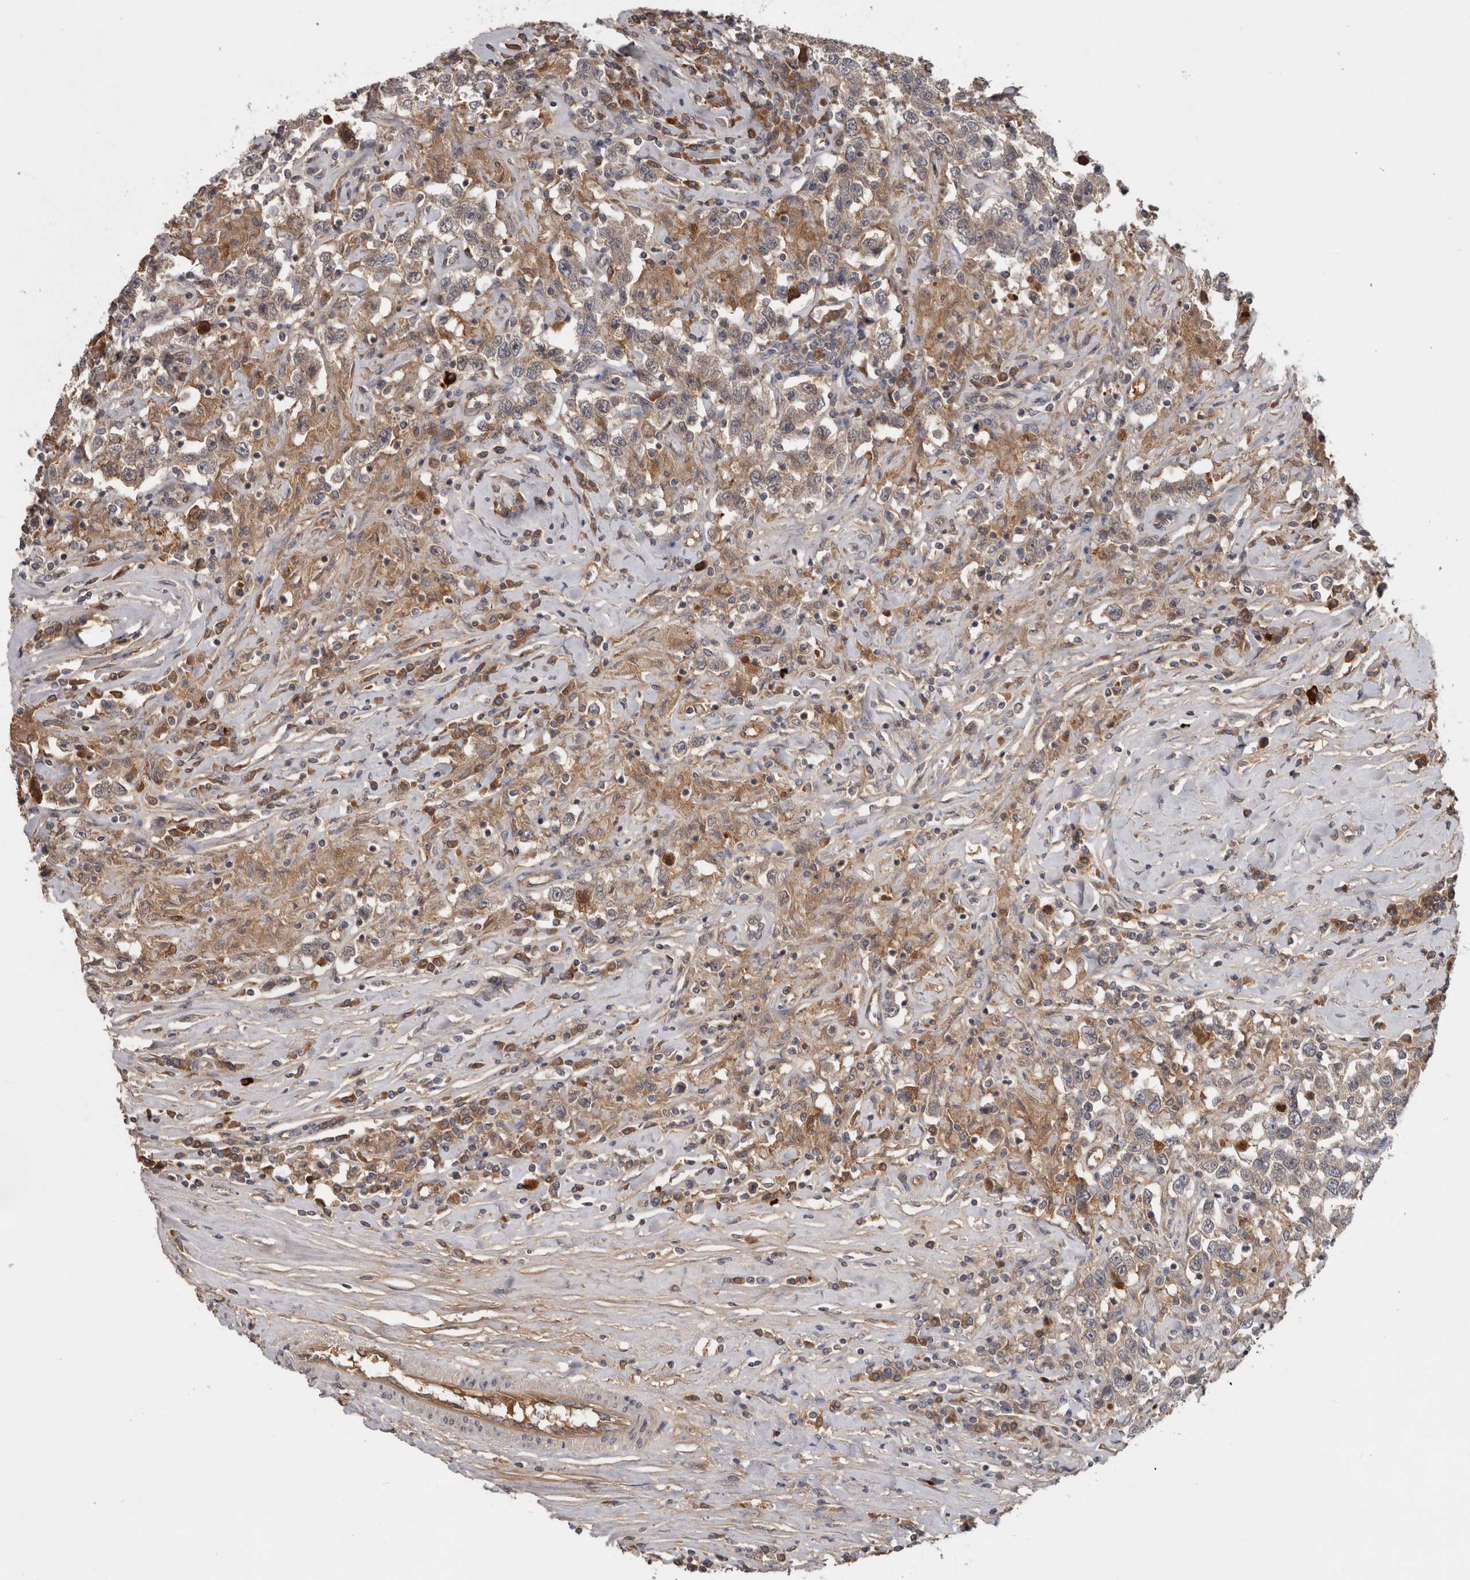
{"staining": {"intensity": "weak", "quantity": ">75%", "location": "cytoplasmic/membranous"}, "tissue": "testis cancer", "cell_type": "Tumor cells", "image_type": "cancer", "snomed": [{"axis": "morphology", "description": "Seminoma, NOS"}, {"axis": "topography", "description": "Testis"}], "caption": "This photomicrograph shows IHC staining of human testis cancer, with low weak cytoplasmic/membranous positivity in about >75% of tumor cells.", "gene": "NMUR1", "patient": {"sex": "male", "age": 41}}